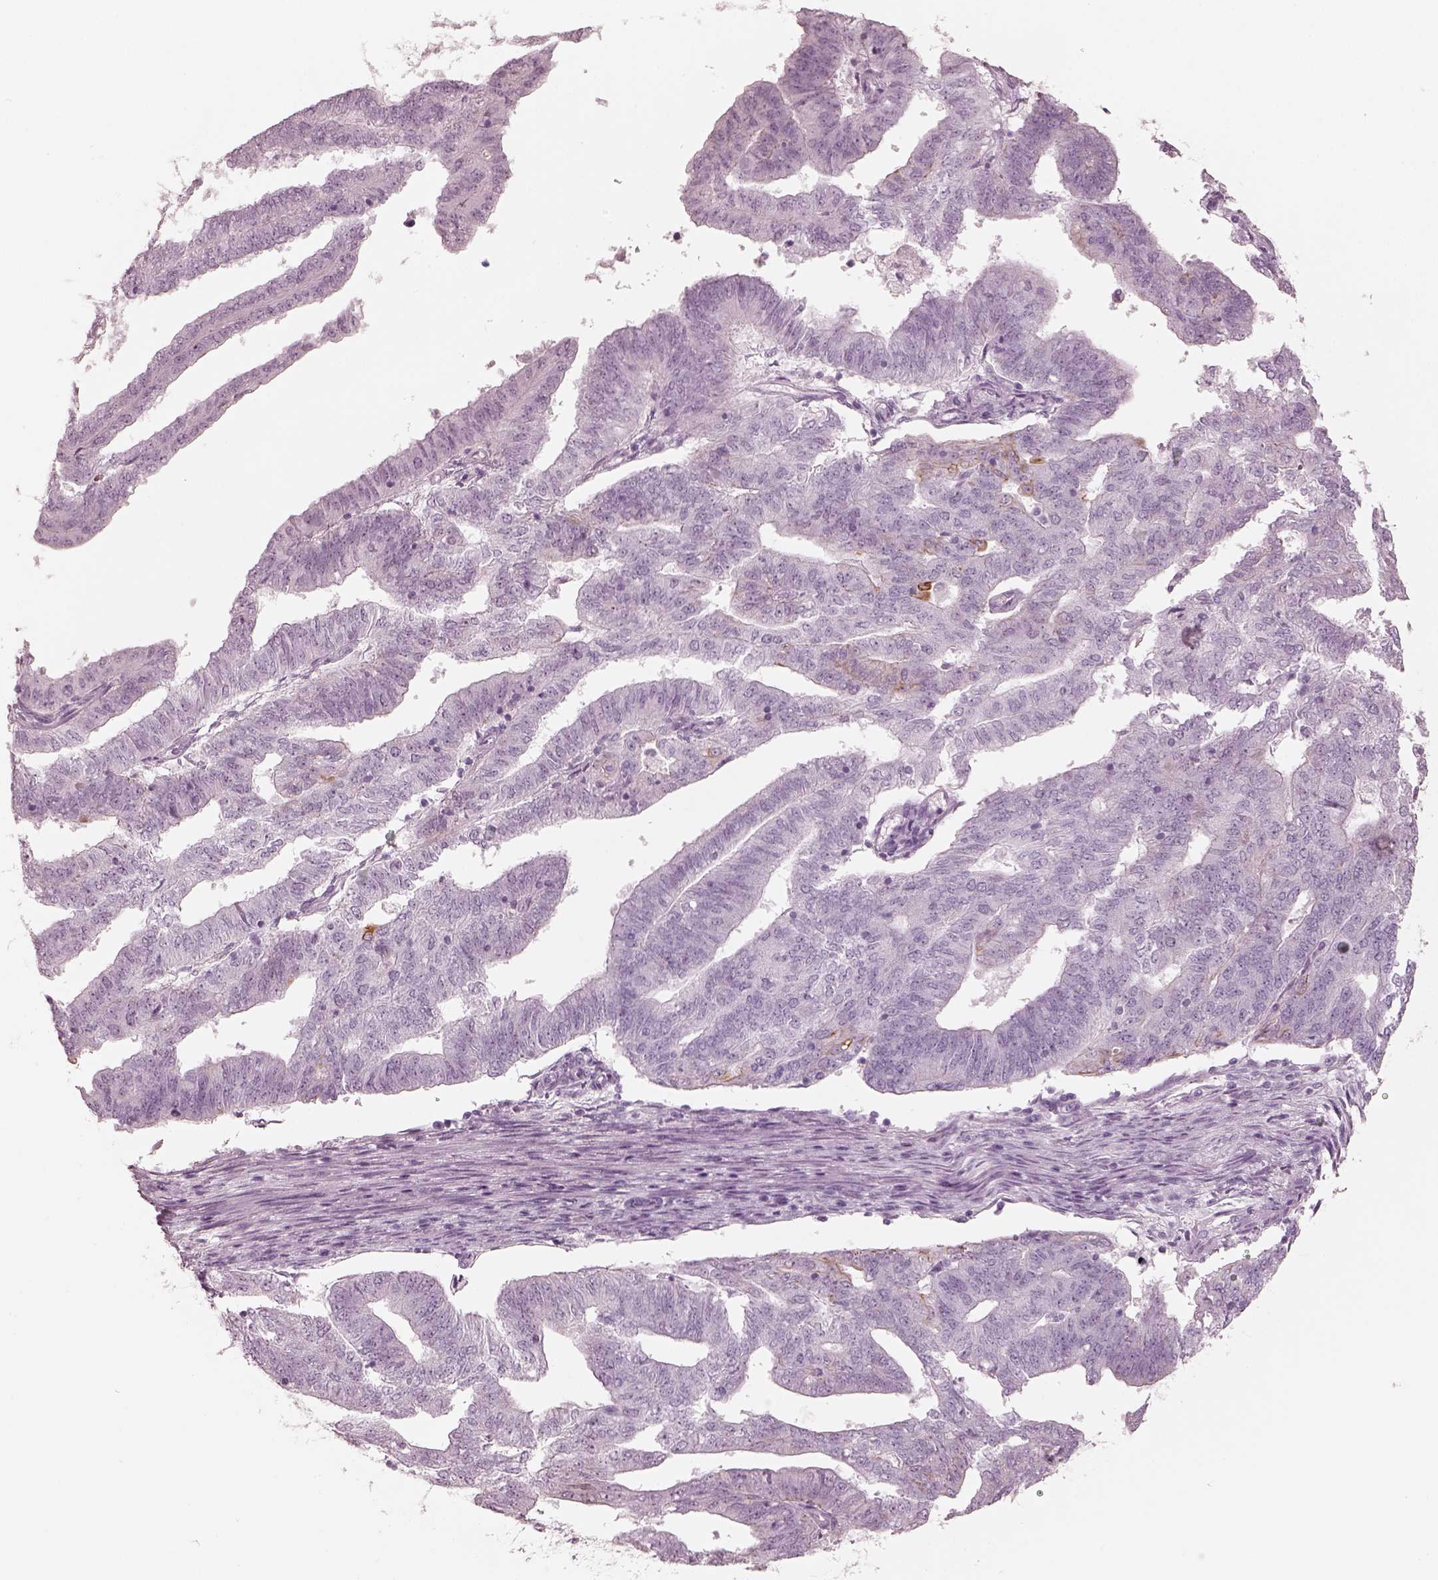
{"staining": {"intensity": "weak", "quantity": "<25%", "location": "cytoplasmic/membranous"}, "tissue": "endometrial cancer", "cell_type": "Tumor cells", "image_type": "cancer", "snomed": [{"axis": "morphology", "description": "Adenocarcinoma, NOS"}, {"axis": "topography", "description": "Endometrium"}], "caption": "Immunohistochemical staining of human endometrial adenocarcinoma exhibits no significant expression in tumor cells. Nuclei are stained in blue.", "gene": "PON3", "patient": {"sex": "female", "age": 82}}